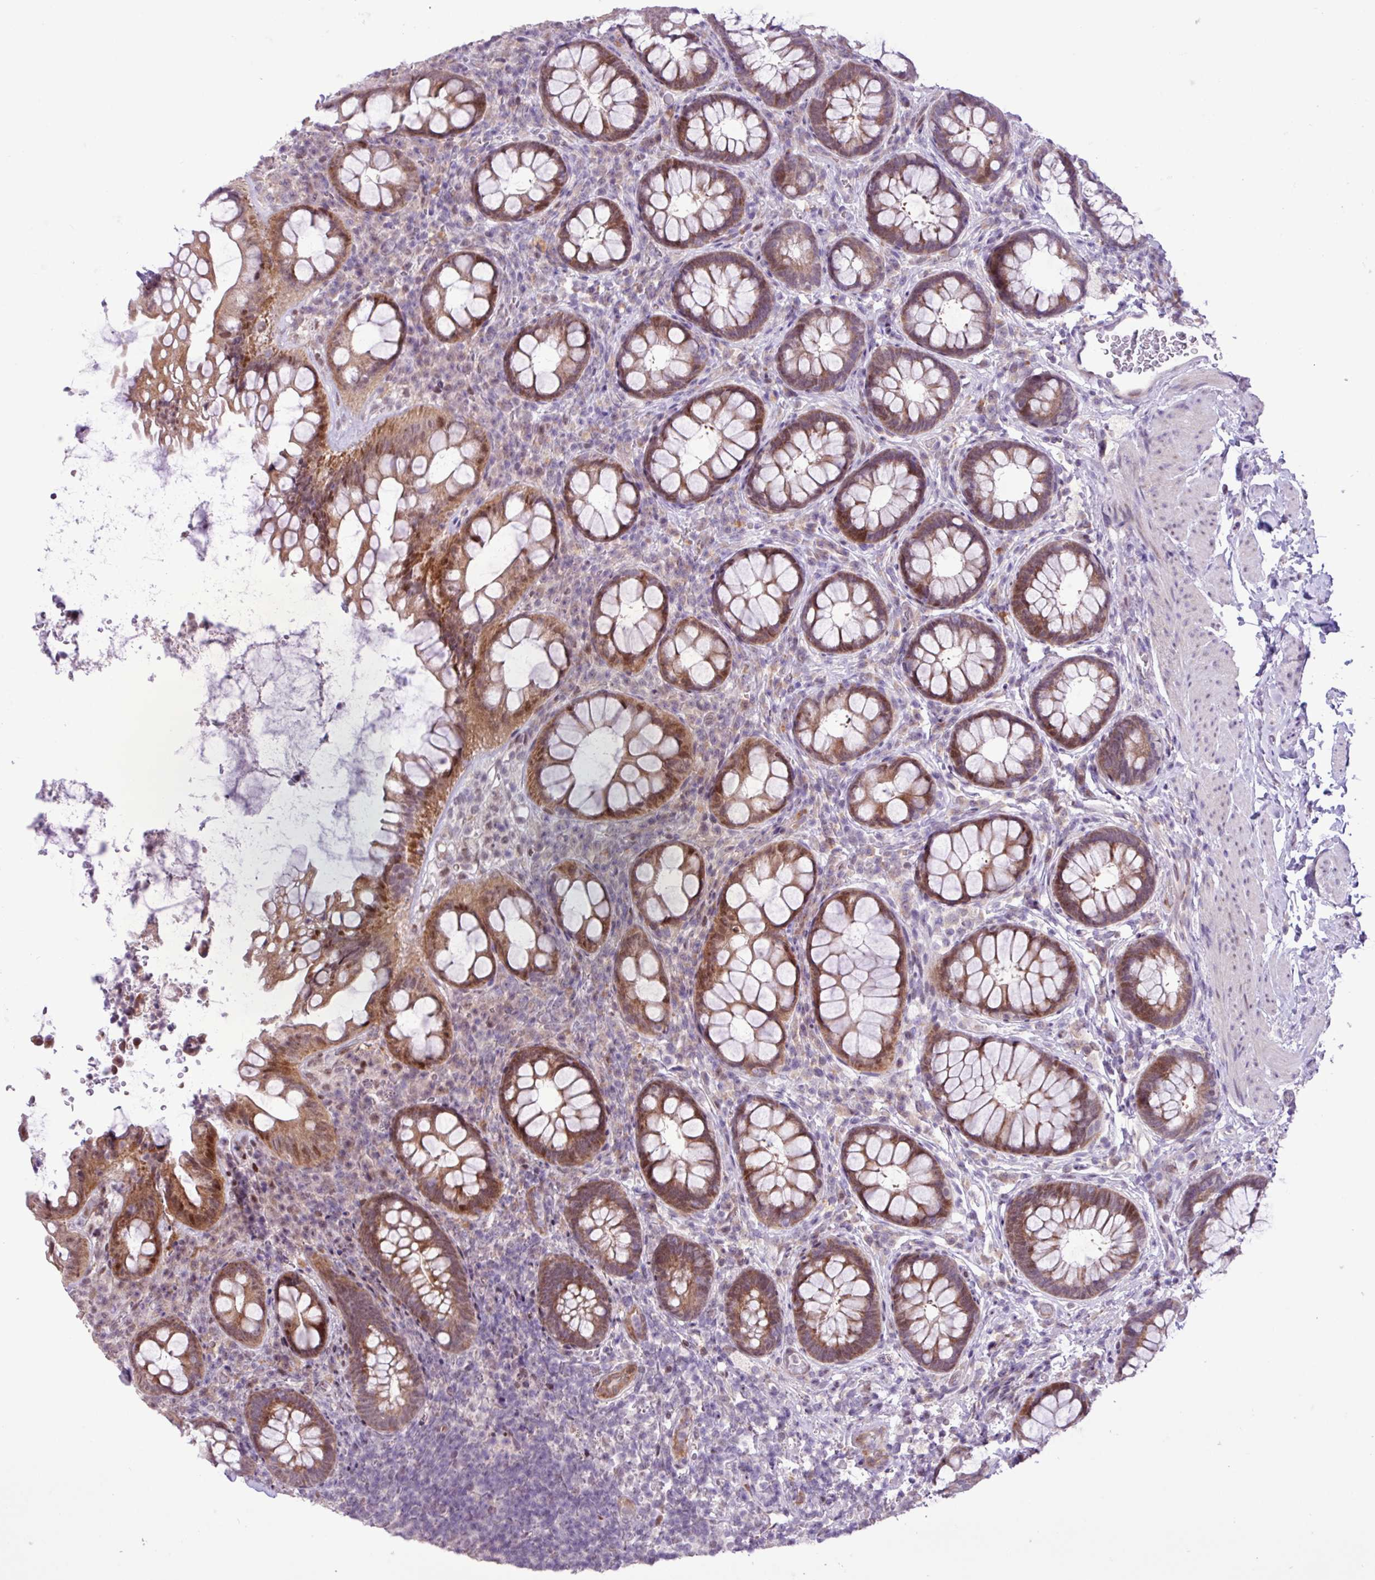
{"staining": {"intensity": "moderate", "quantity": ">75%", "location": "cytoplasmic/membranous,nuclear"}, "tissue": "rectum", "cell_type": "Glandular cells", "image_type": "normal", "snomed": [{"axis": "morphology", "description": "Normal tissue, NOS"}, {"axis": "topography", "description": "Rectum"}, {"axis": "topography", "description": "Peripheral nerve tissue"}], "caption": "DAB (3,3'-diaminobenzidine) immunohistochemical staining of normal rectum reveals moderate cytoplasmic/membranous,nuclear protein positivity in approximately >75% of glandular cells. The protein of interest is stained brown, and the nuclei are stained in blue (DAB (3,3'-diaminobenzidine) IHC with brightfield microscopy, high magnification).", "gene": "ZNF354A", "patient": {"sex": "female", "age": 69}}